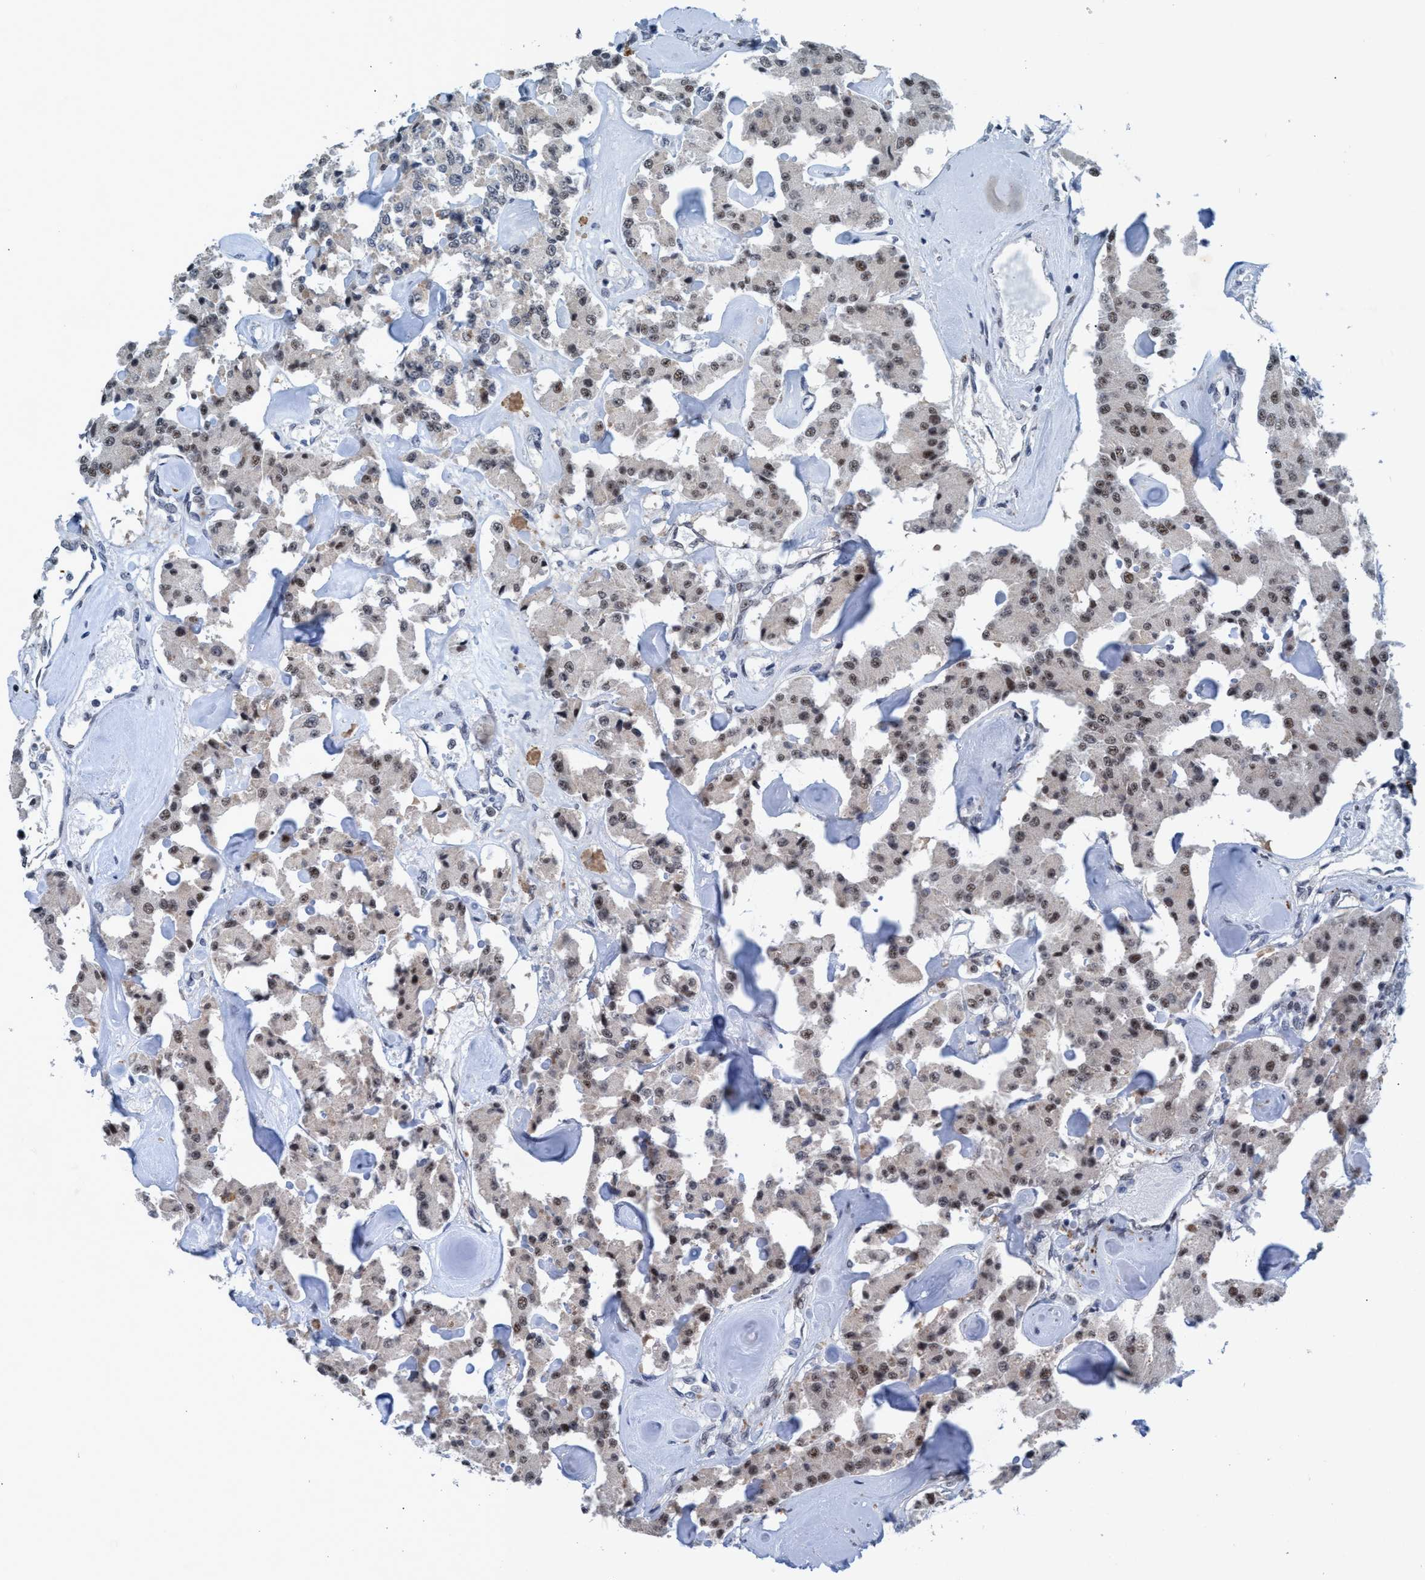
{"staining": {"intensity": "moderate", "quantity": ">75%", "location": "nuclear"}, "tissue": "carcinoid", "cell_type": "Tumor cells", "image_type": "cancer", "snomed": [{"axis": "morphology", "description": "Carcinoid, malignant, NOS"}, {"axis": "topography", "description": "Pancreas"}], "caption": "Brown immunohistochemical staining in carcinoid reveals moderate nuclear positivity in approximately >75% of tumor cells. The staining was performed using DAB (3,3'-diaminobenzidine) to visualize the protein expression in brown, while the nuclei were stained in blue with hematoxylin (Magnification: 20x).", "gene": "CWC27", "patient": {"sex": "male", "age": 41}}